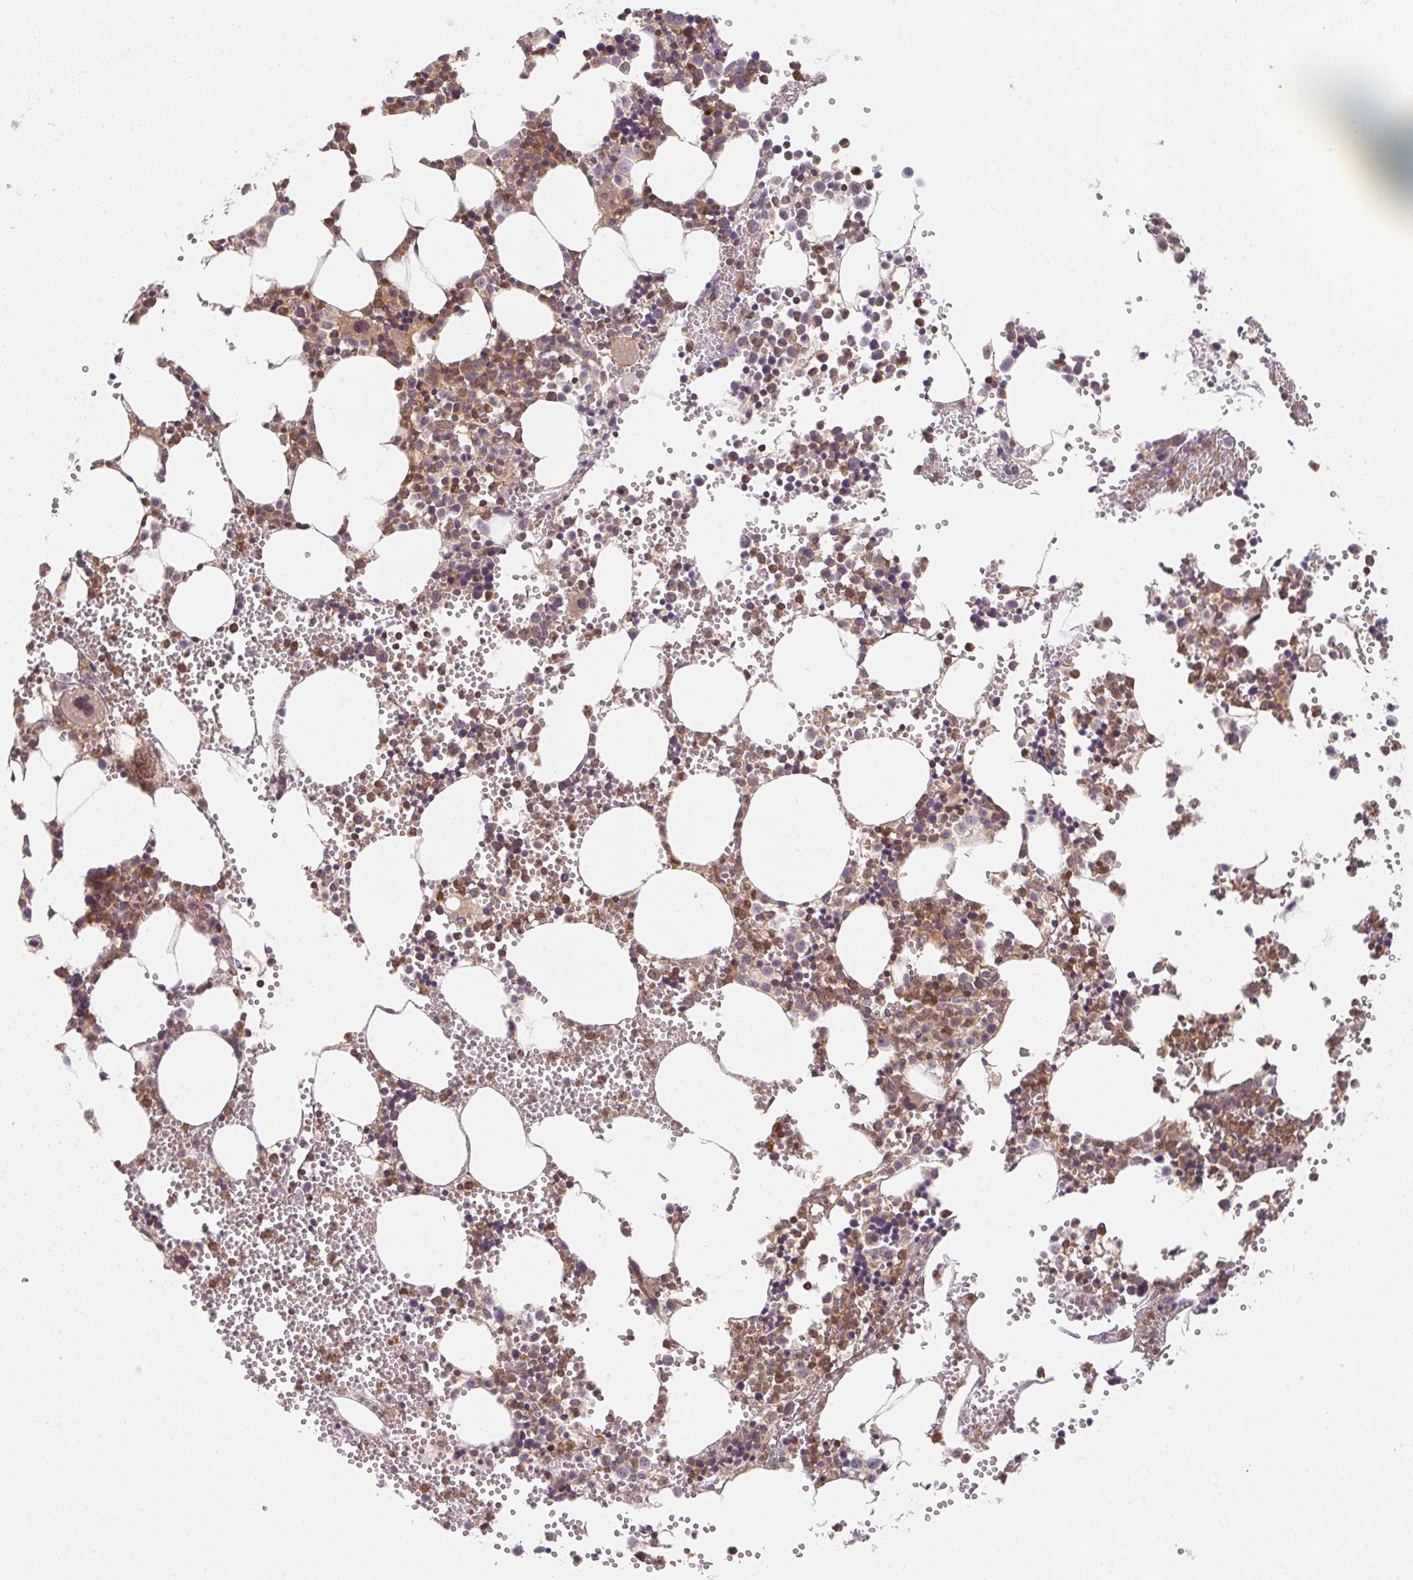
{"staining": {"intensity": "moderate", "quantity": "25%-75%", "location": "cytoplasmic/membranous"}, "tissue": "bone marrow", "cell_type": "Hematopoietic cells", "image_type": "normal", "snomed": [{"axis": "morphology", "description": "Normal tissue, NOS"}, {"axis": "topography", "description": "Bone marrow"}], "caption": "This is a micrograph of IHC staining of unremarkable bone marrow, which shows moderate staining in the cytoplasmic/membranous of hematopoietic cells.", "gene": "ANKRD13A", "patient": {"sex": "male", "age": 89}}